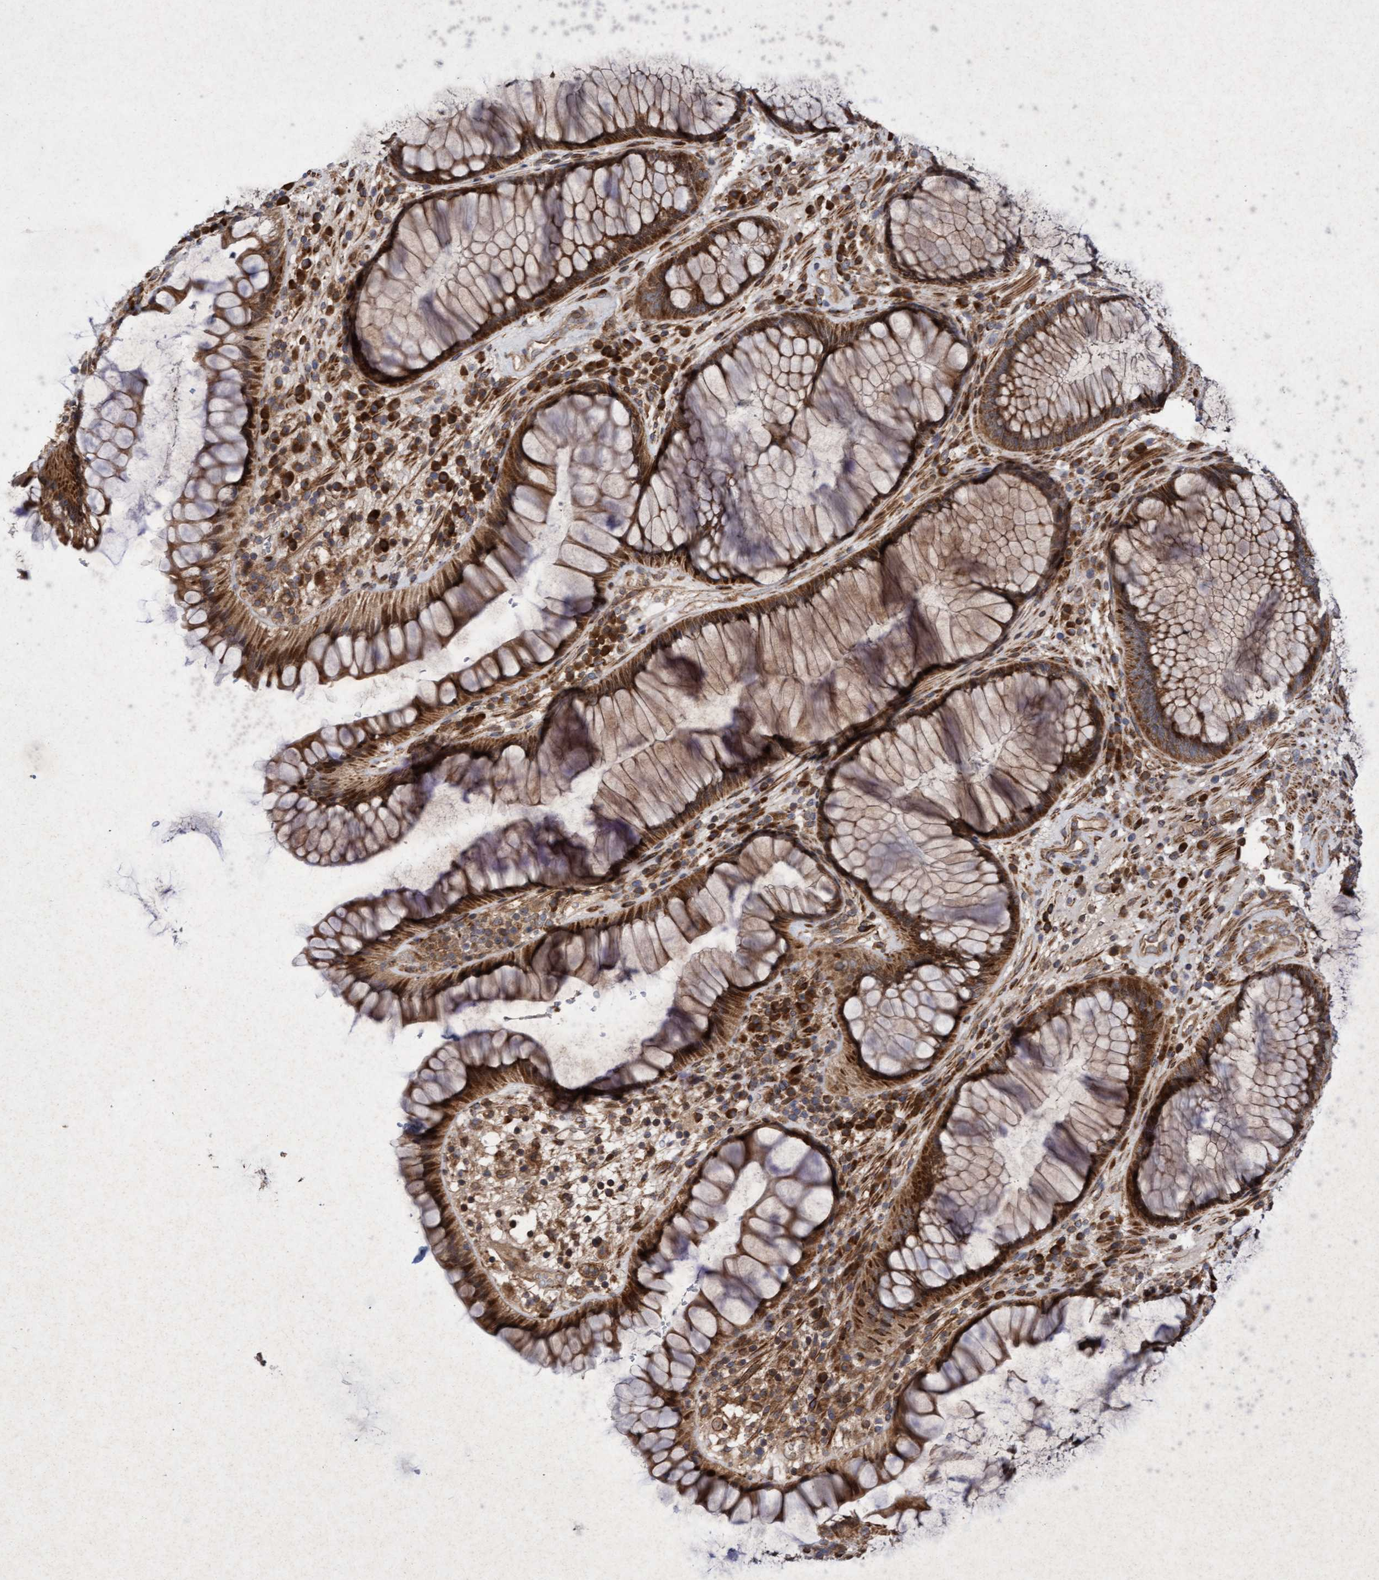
{"staining": {"intensity": "strong", "quantity": ">75%", "location": "cytoplasmic/membranous"}, "tissue": "rectum", "cell_type": "Glandular cells", "image_type": "normal", "snomed": [{"axis": "morphology", "description": "Normal tissue, NOS"}, {"axis": "topography", "description": "Rectum"}], "caption": "This is a photomicrograph of immunohistochemistry (IHC) staining of benign rectum, which shows strong positivity in the cytoplasmic/membranous of glandular cells.", "gene": "ELP5", "patient": {"sex": "male", "age": 51}}